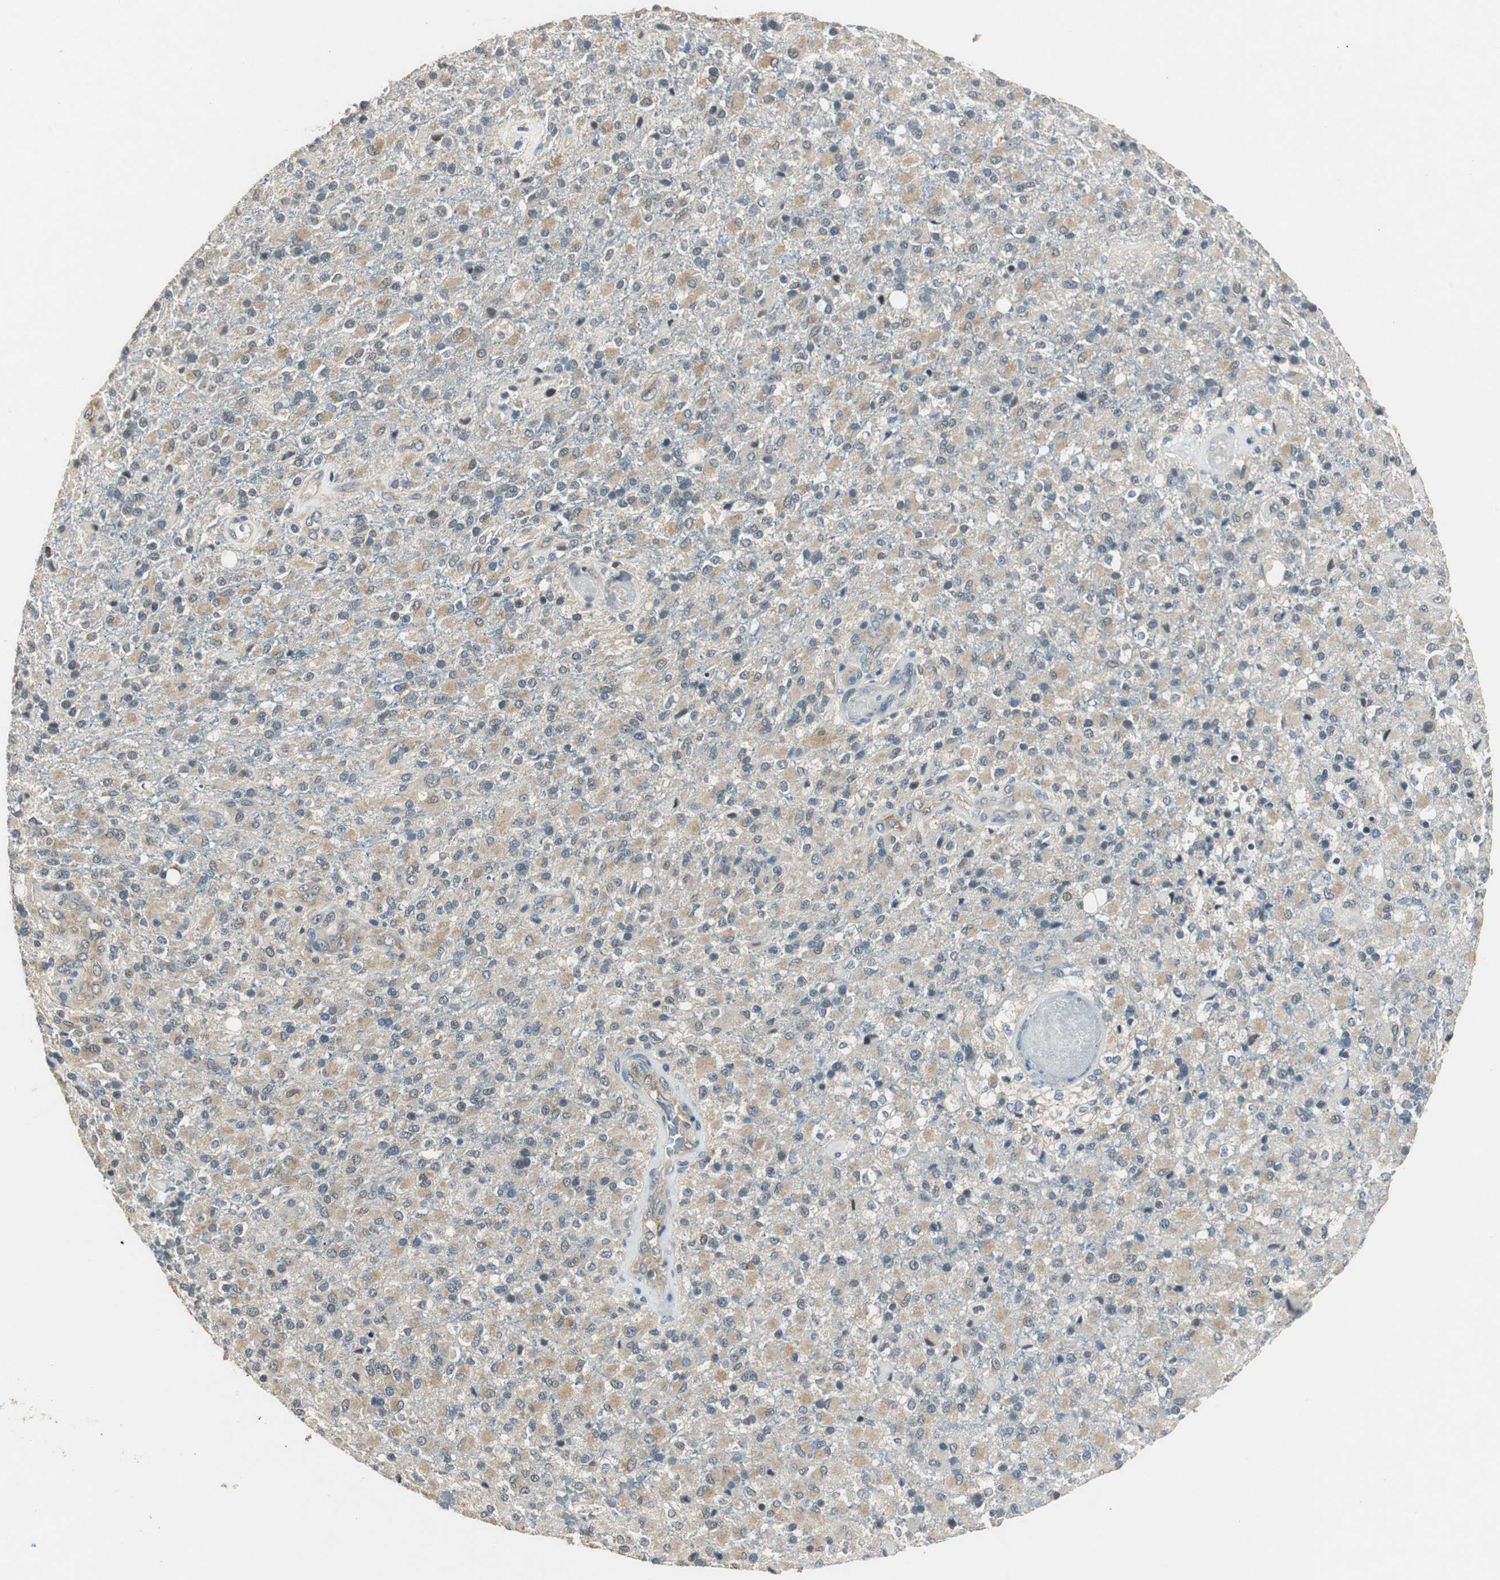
{"staining": {"intensity": "weak", "quantity": "25%-75%", "location": "cytoplasmic/membranous"}, "tissue": "glioma", "cell_type": "Tumor cells", "image_type": "cancer", "snomed": [{"axis": "morphology", "description": "Glioma, malignant, High grade"}, {"axis": "topography", "description": "Brain"}], "caption": "Protein positivity by IHC shows weak cytoplasmic/membranous staining in approximately 25%-75% of tumor cells in glioma.", "gene": "PSMB4", "patient": {"sex": "male", "age": 71}}